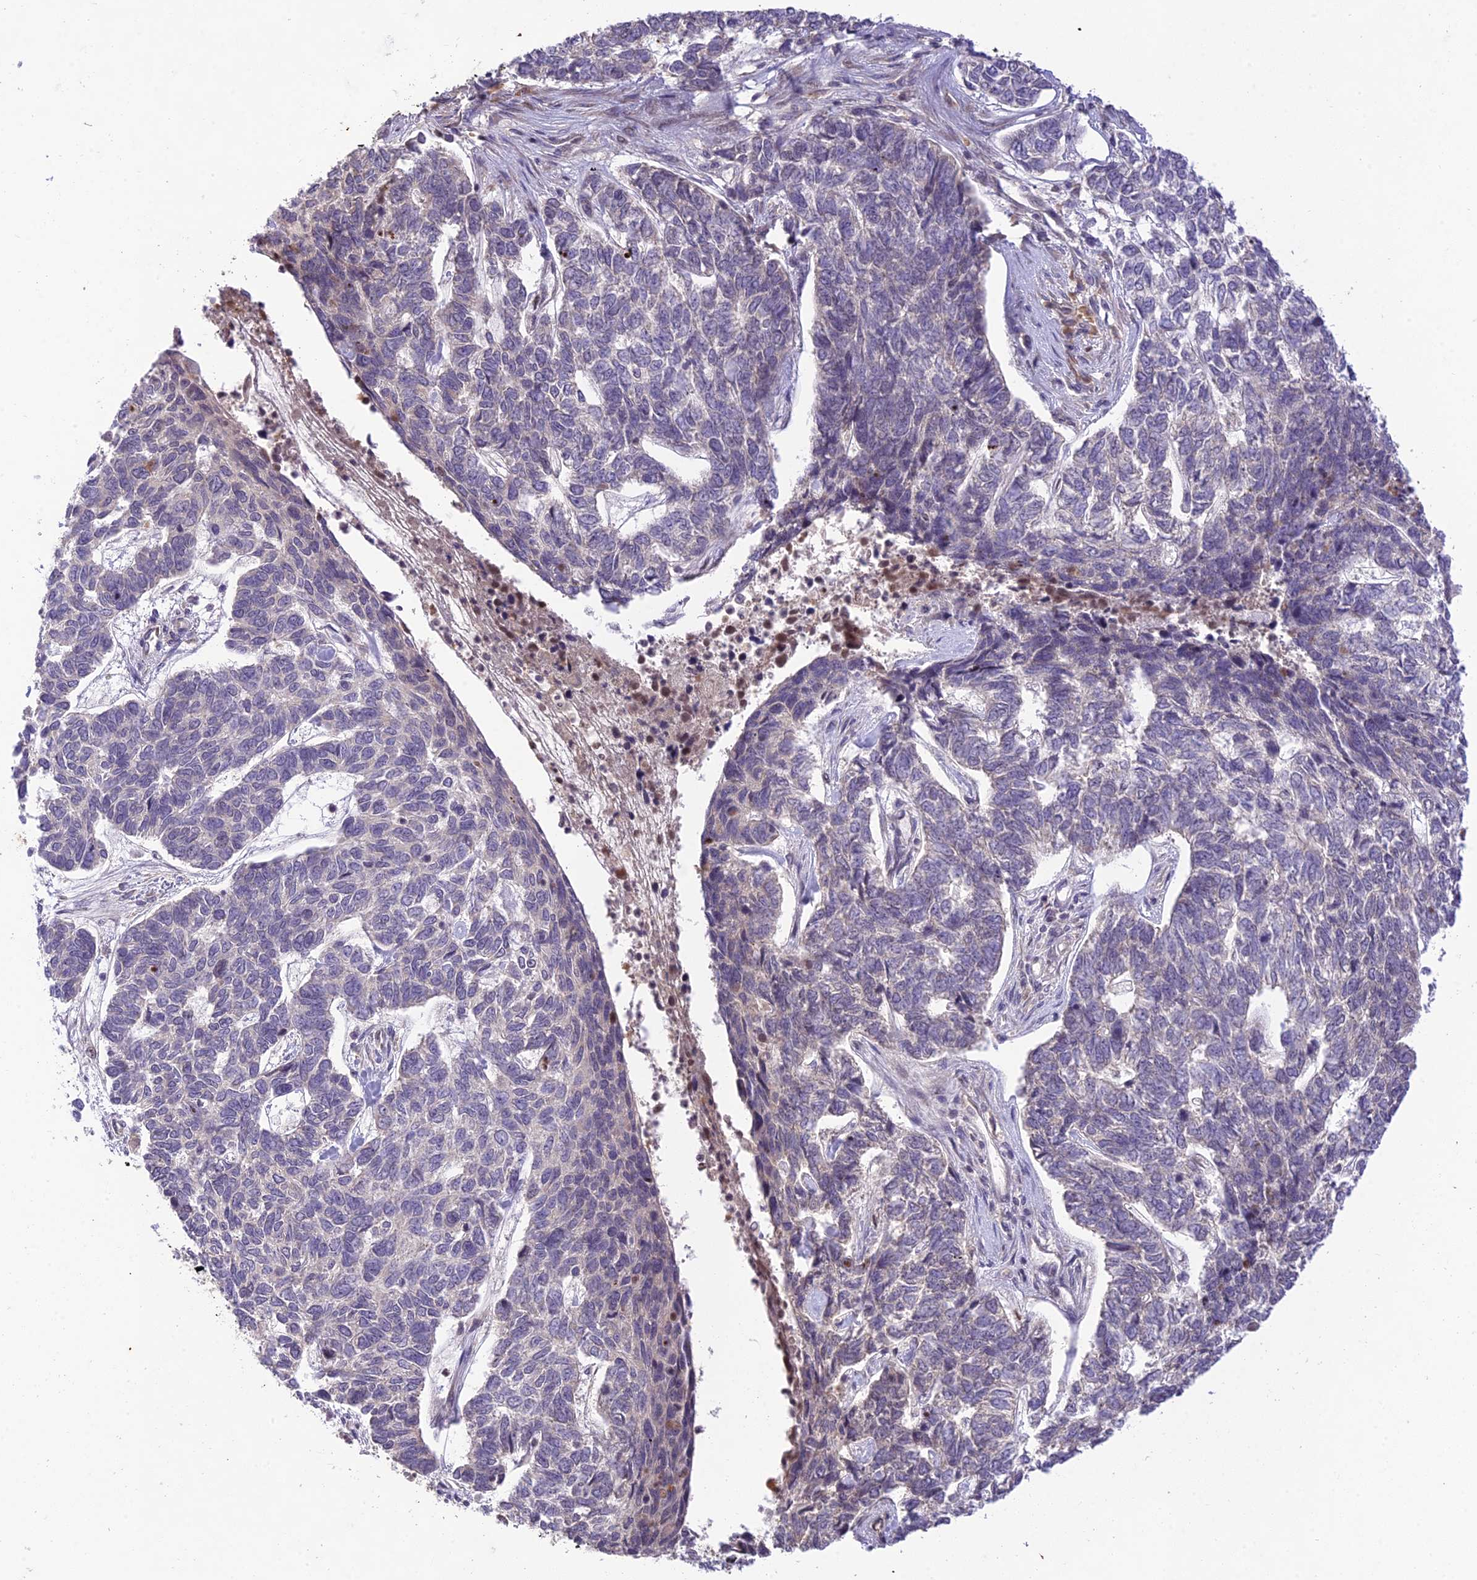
{"staining": {"intensity": "negative", "quantity": "none", "location": "none"}, "tissue": "skin cancer", "cell_type": "Tumor cells", "image_type": "cancer", "snomed": [{"axis": "morphology", "description": "Basal cell carcinoma"}, {"axis": "topography", "description": "Skin"}], "caption": "The IHC image has no significant staining in tumor cells of skin cancer tissue.", "gene": "TEKT1", "patient": {"sex": "female", "age": 65}}